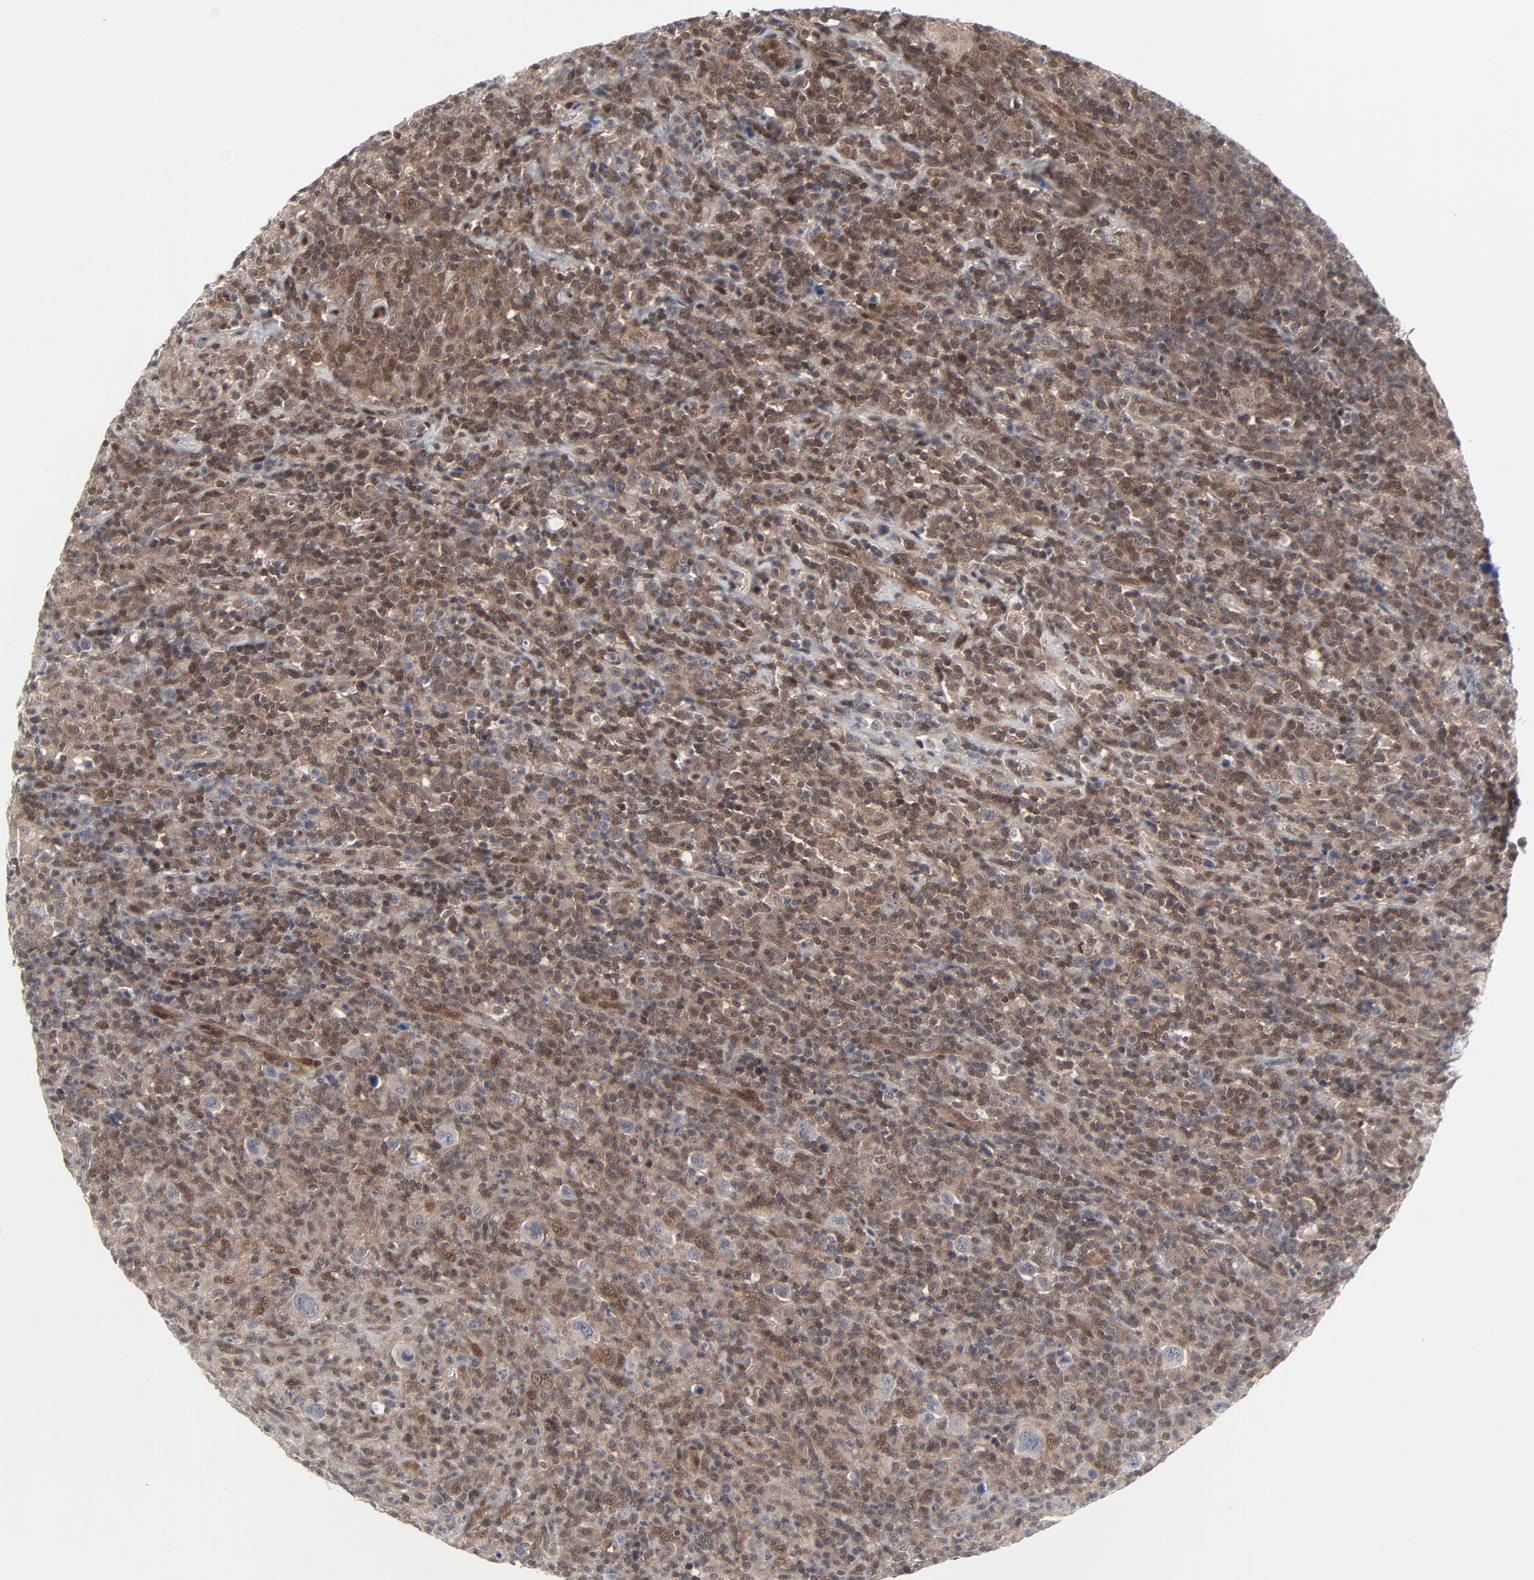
{"staining": {"intensity": "moderate", "quantity": "25%-75%", "location": "cytoplasmic/membranous,nuclear"}, "tissue": "lymphoma", "cell_type": "Tumor cells", "image_type": "cancer", "snomed": [{"axis": "morphology", "description": "Hodgkin's disease, NOS"}, {"axis": "topography", "description": "Lymph node"}], "caption": "Protein positivity by immunohistochemistry (IHC) shows moderate cytoplasmic/membranous and nuclear expression in approximately 25%-75% of tumor cells in Hodgkin's disease. The staining was performed using DAB (3,3'-diaminobenzidine), with brown indicating positive protein expression. Nuclei are stained blue with hematoxylin.", "gene": "AKT1", "patient": {"sex": "male", "age": 65}}